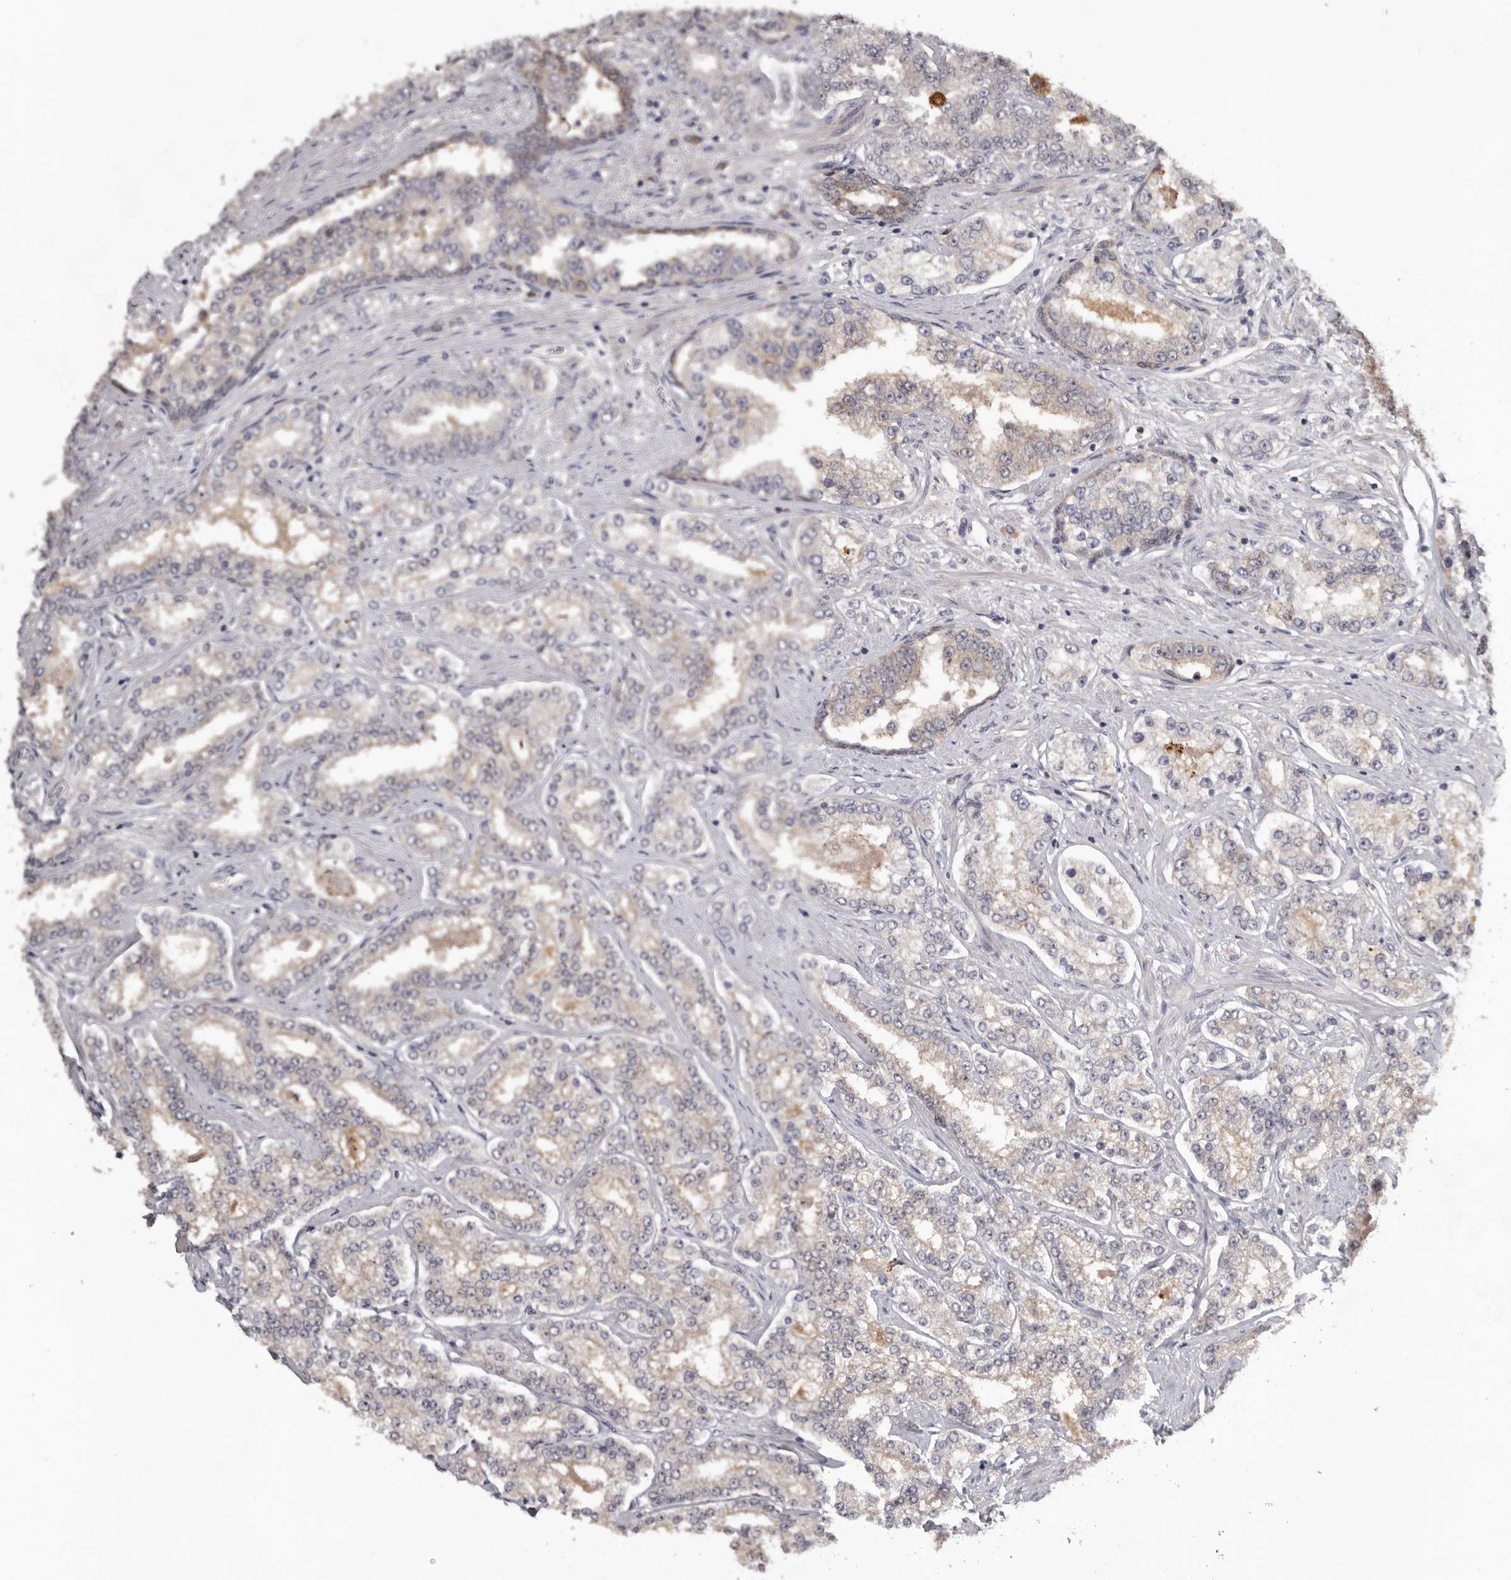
{"staining": {"intensity": "weak", "quantity": "25%-75%", "location": "cytoplasmic/membranous"}, "tissue": "prostate cancer", "cell_type": "Tumor cells", "image_type": "cancer", "snomed": [{"axis": "morphology", "description": "Normal tissue, NOS"}, {"axis": "morphology", "description": "Adenocarcinoma, High grade"}, {"axis": "topography", "description": "Prostate"}], "caption": "Brown immunohistochemical staining in human prostate cancer exhibits weak cytoplasmic/membranous staining in approximately 25%-75% of tumor cells. Using DAB (brown) and hematoxylin (blue) stains, captured at high magnification using brightfield microscopy.", "gene": "RBKS", "patient": {"sex": "male", "age": 83}}